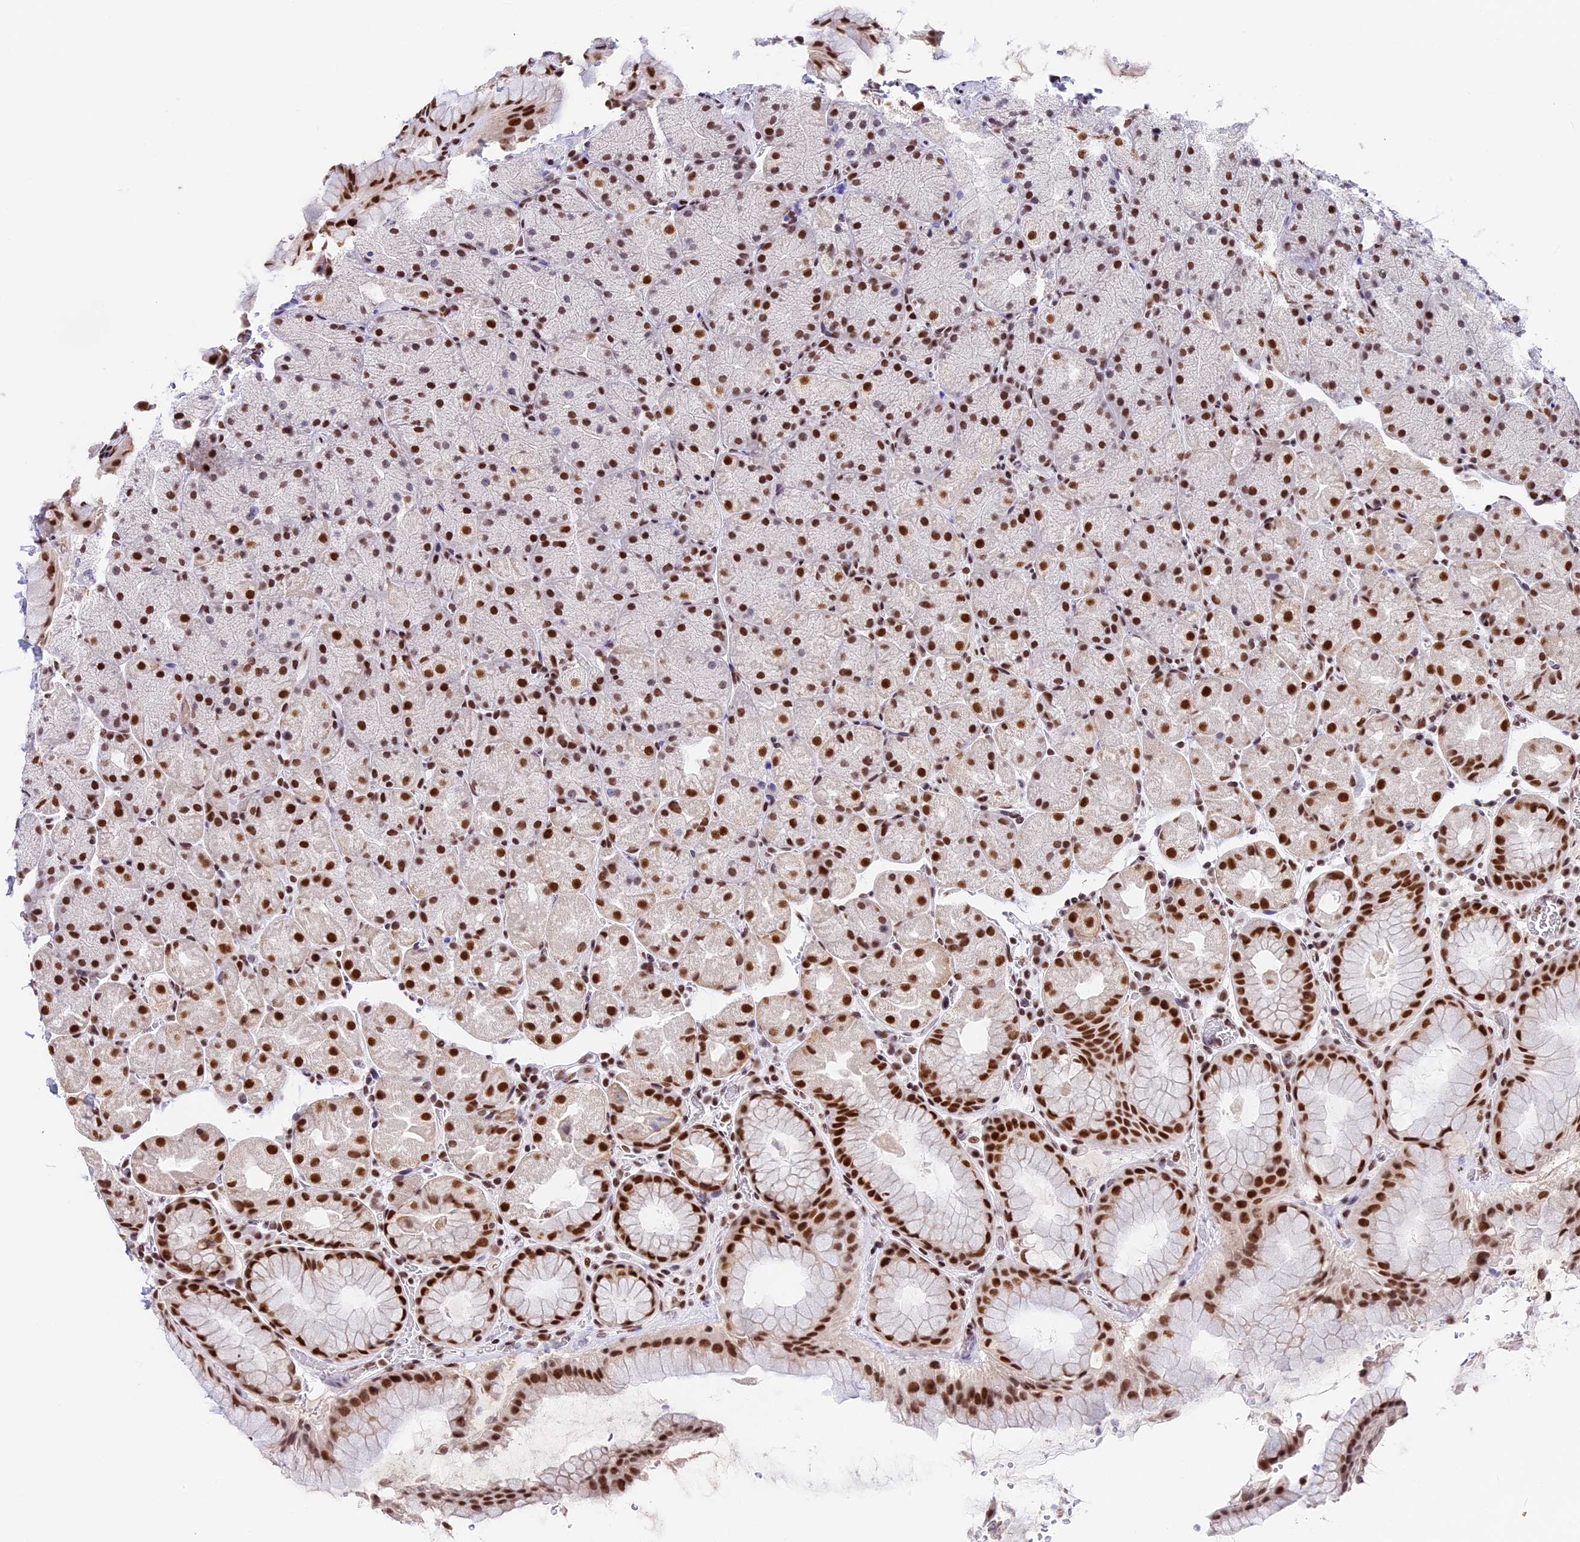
{"staining": {"intensity": "strong", "quantity": ">75%", "location": "nuclear"}, "tissue": "stomach", "cell_type": "Glandular cells", "image_type": "normal", "snomed": [{"axis": "morphology", "description": "Normal tissue, NOS"}, {"axis": "topography", "description": "Stomach, upper"}, {"axis": "topography", "description": "Stomach, lower"}], "caption": "High-magnification brightfield microscopy of benign stomach stained with DAB (brown) and counterstained with hematoxylin (blue). glandular cells exhibit strong nuclear expression is seen in approximately>75% of cells.", "gene": "SBNO1", "patient": {"sex": "male", "age": 67}}